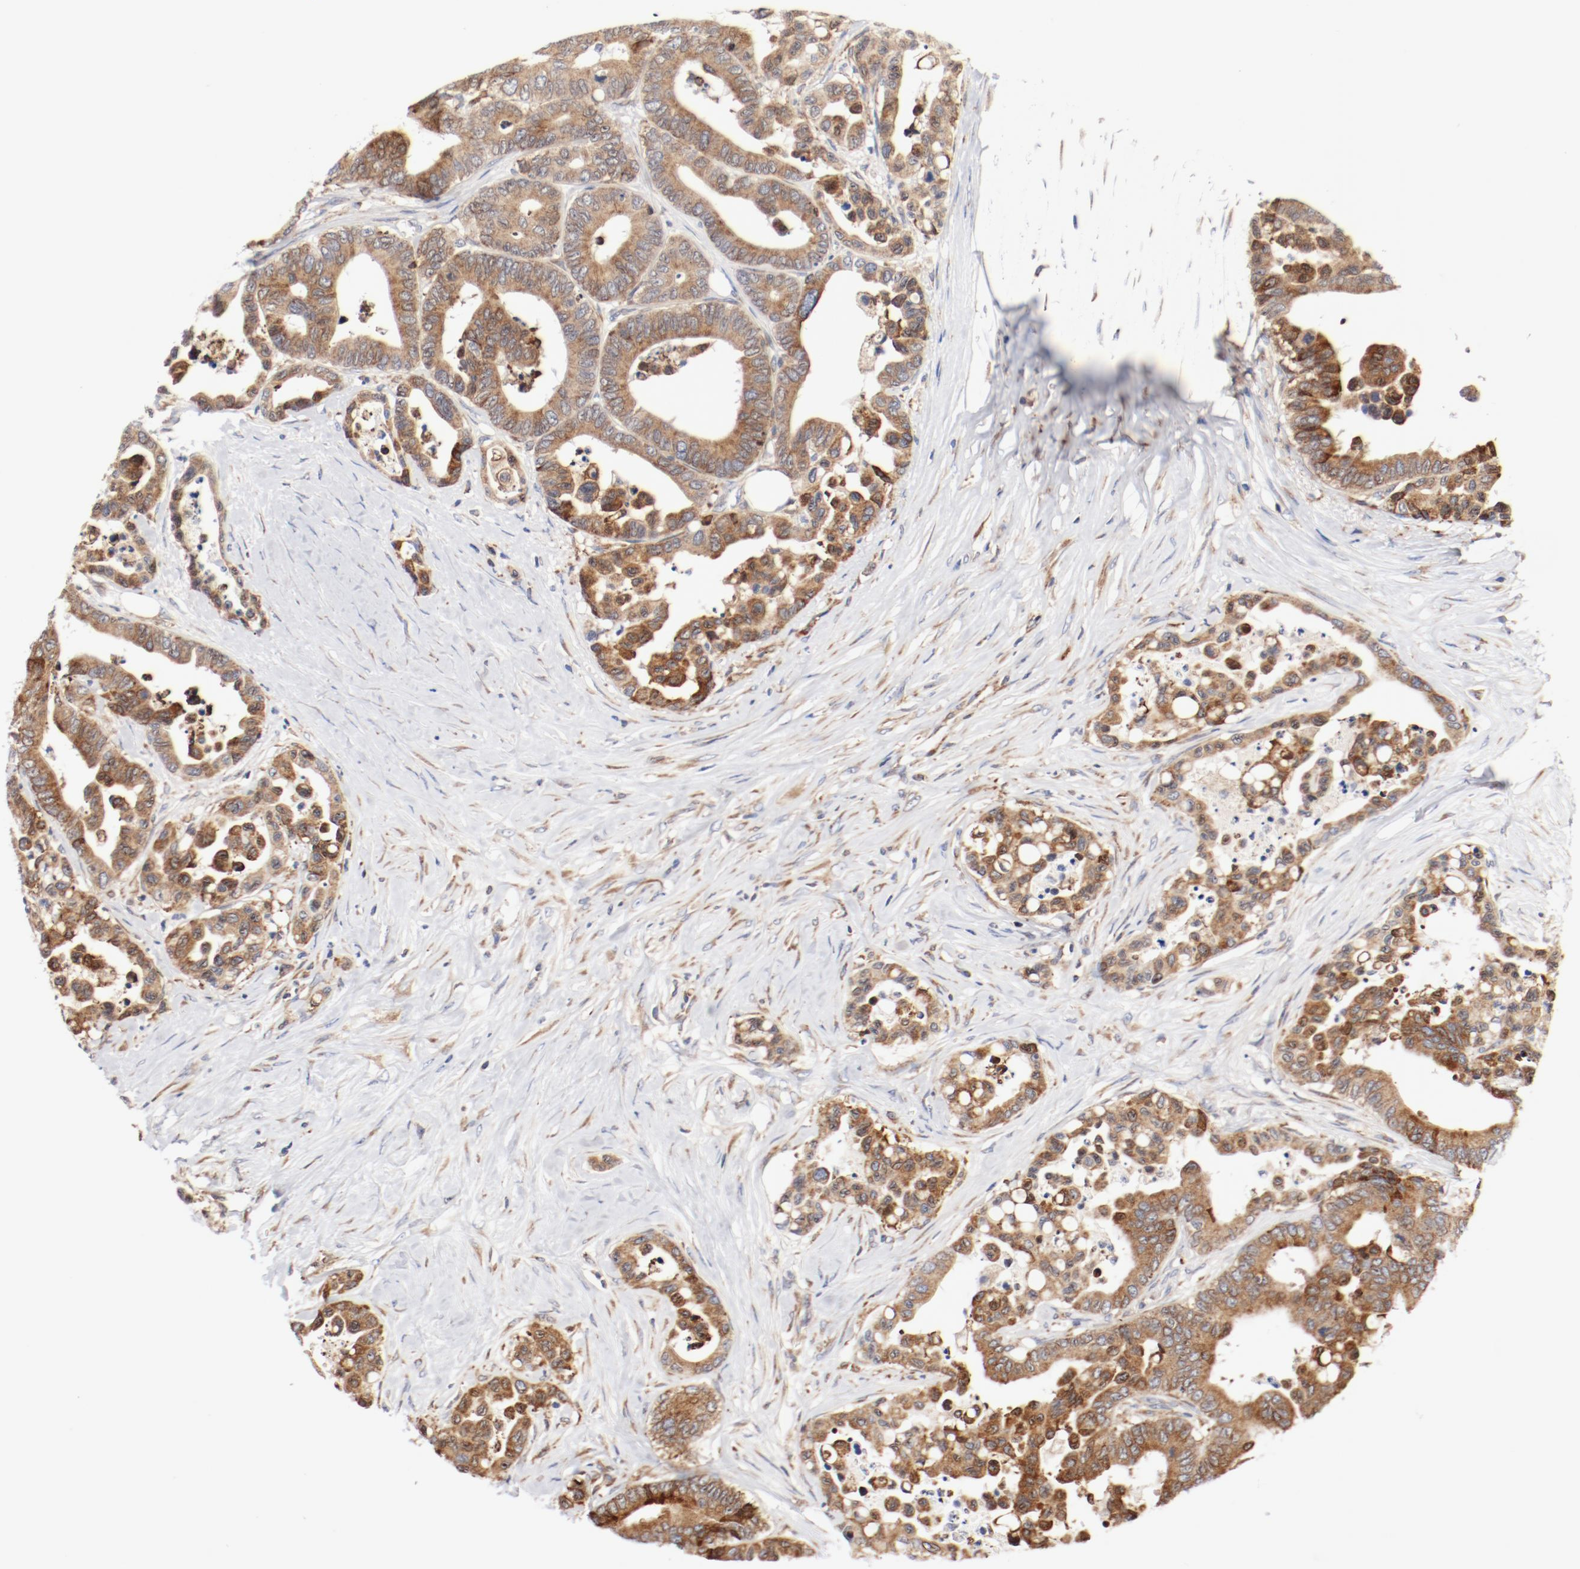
{"staining": {"intensity": "moderate", "quantity": ">75%", "location": "cytoplasmic/membranous"}, "tissue": "colorectal cancer", "cell_type": "Tumor cells", "image_type": "cancer", "snomed": [{"axis": "morphology", "description": "Adenocarcinoma, NOS"}, {"axis": "topography", "description": "Colon"}], "caption": "Protein staining shows moderate cytoplasmic/membranous positivity in approximately >75% of tumor cells in adenocarcinoma (colorectal). The staining was performed using DAB to visualize the protein expression in brown, while the nuclei were stained in blue with hematoxylin (Magnification: 20x).", "gene": "PDPK1", "patient": {"sex": "male", "age": 82}}